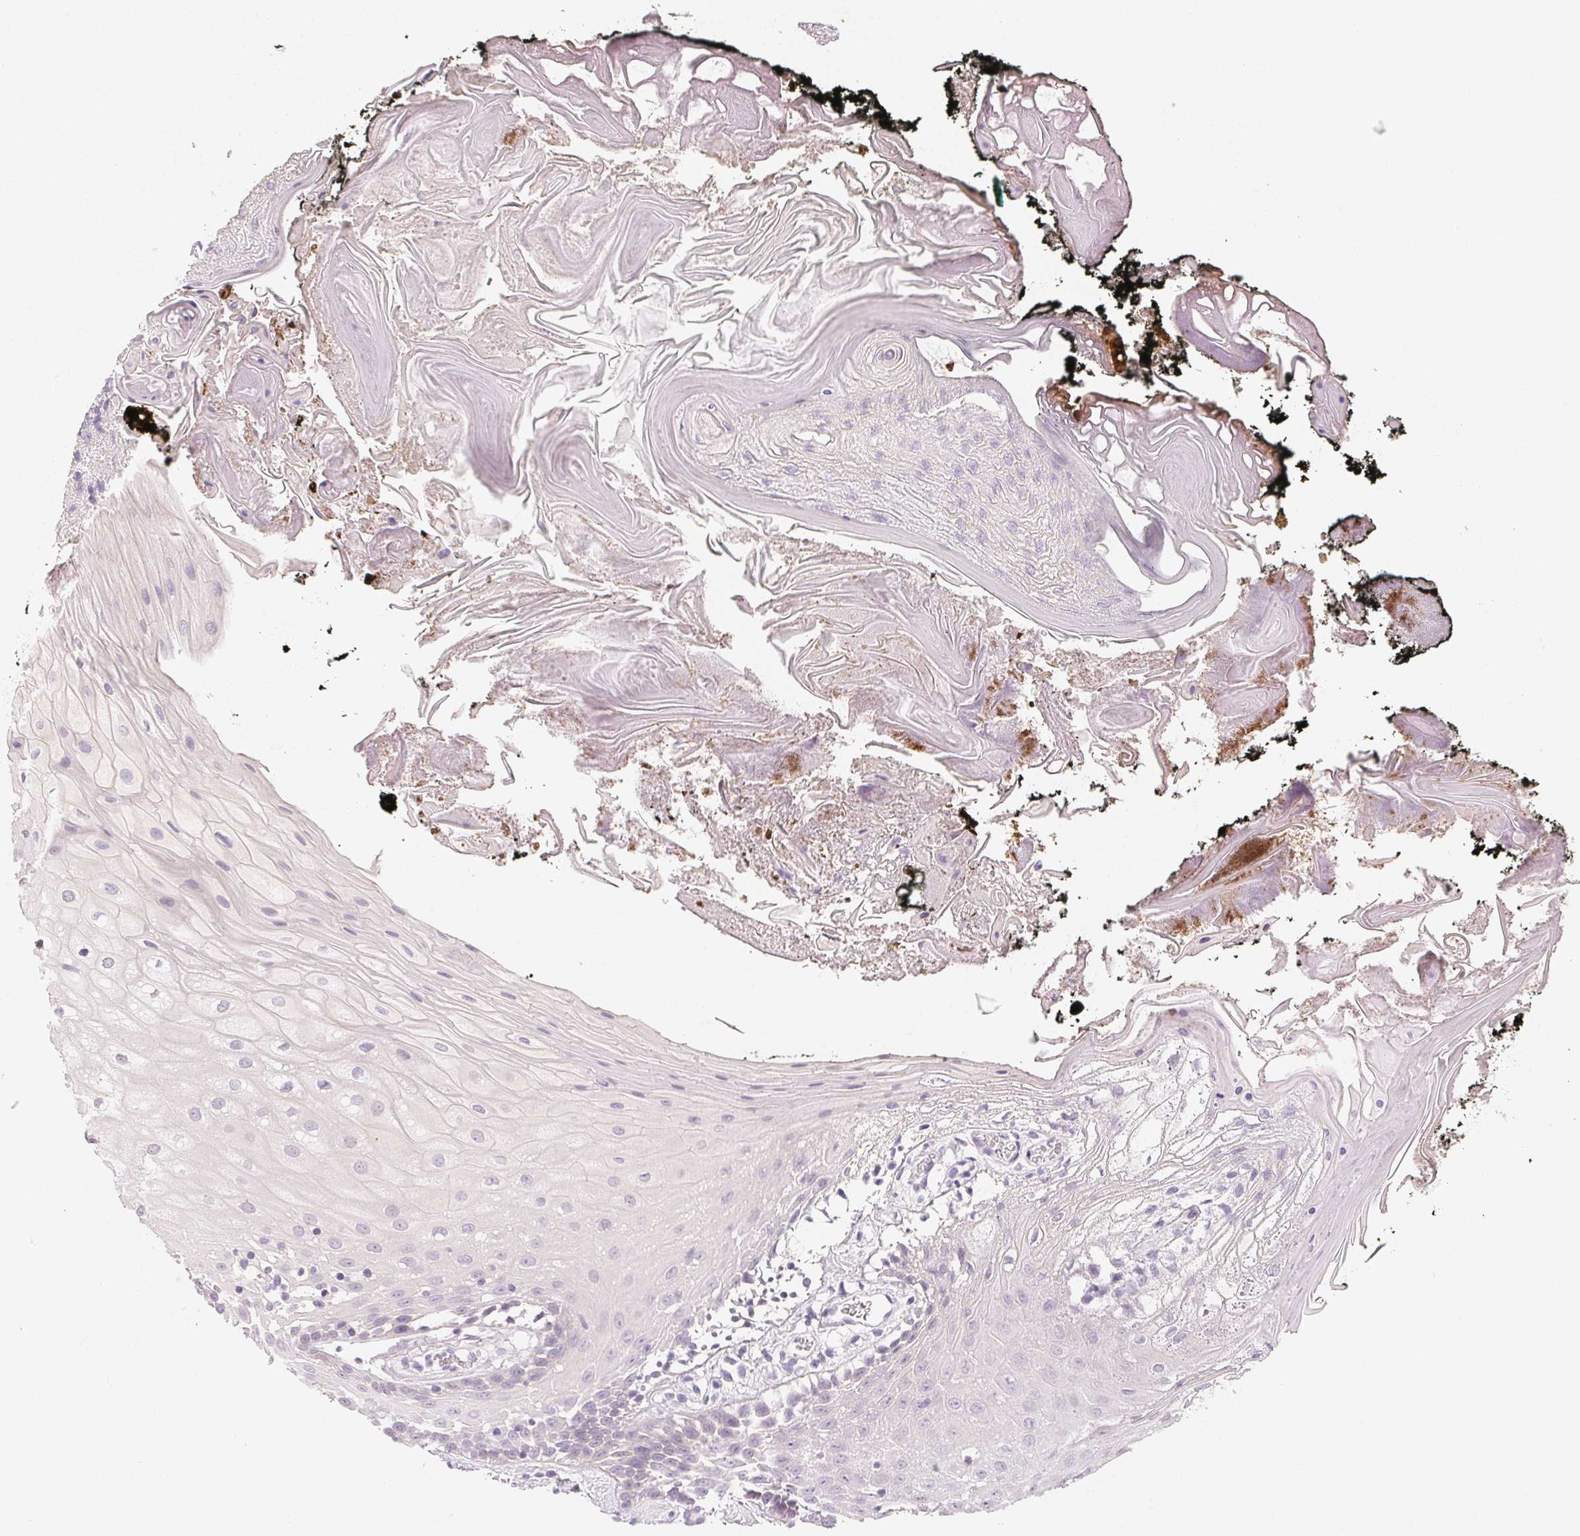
{"staining": {"intensity": "negative", "quantity": "none", "location": "none"}, "tissue": "oral mucosa", "cell_type": "Squamous epithelial cells", "image_type": "normal", "snomed": [{"axis": "morphology", "description": "Normal tissue, NOS"}, {"axis": "morphology", "description": "Squamous cell carcinoma, NOS"}, {"axis": "topography", "description": "Oral tissue"}, {"axis": "topography", "description": "Head-Neck"}], "caption": "A high-resolution image shows IHC staining of unremarkable oral mucosa, which displays no significant positivity in squamous epithelial cells.", "gene": "SFTPD", "patient": {"sex": "male", "age": 69}}